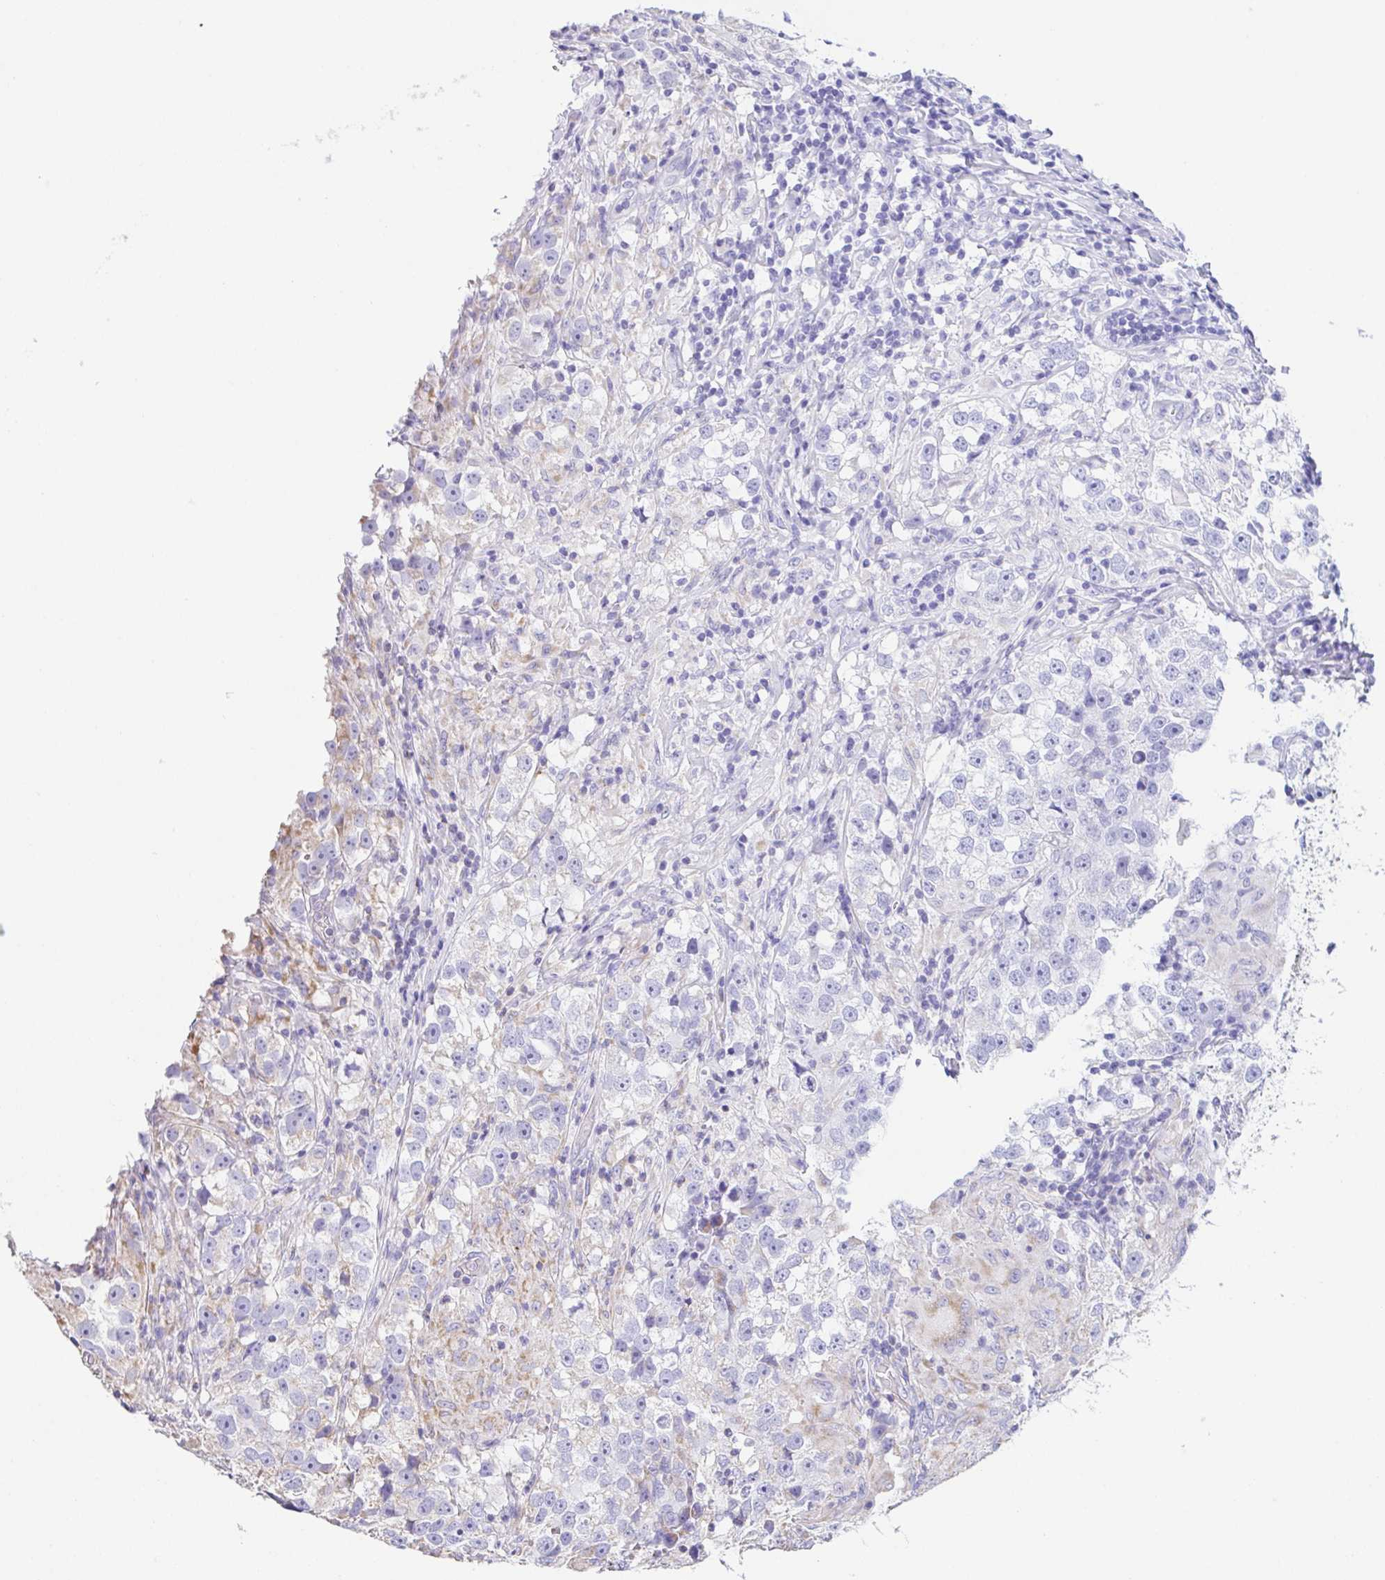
{"staining": {"intensity": "weak", "quantity": "<25%", "location": "cytoplasmic/membranous"}, "tissue": "testis cancer", "cell_type": "Tumor cells", "image_type": "cancer", "snomed": [{"axis": "morphology", "description": "Seminoma, NOS"}, {"axis": "topography", "description": "Testis"}], "caption": "This is a histopathology image of immunohistochemistry (IHC) staining of testis seminoma, which shows no positivity in tumor cells.", "gene": "GINM1", "patient": {"sex": "male", "age": 46}}